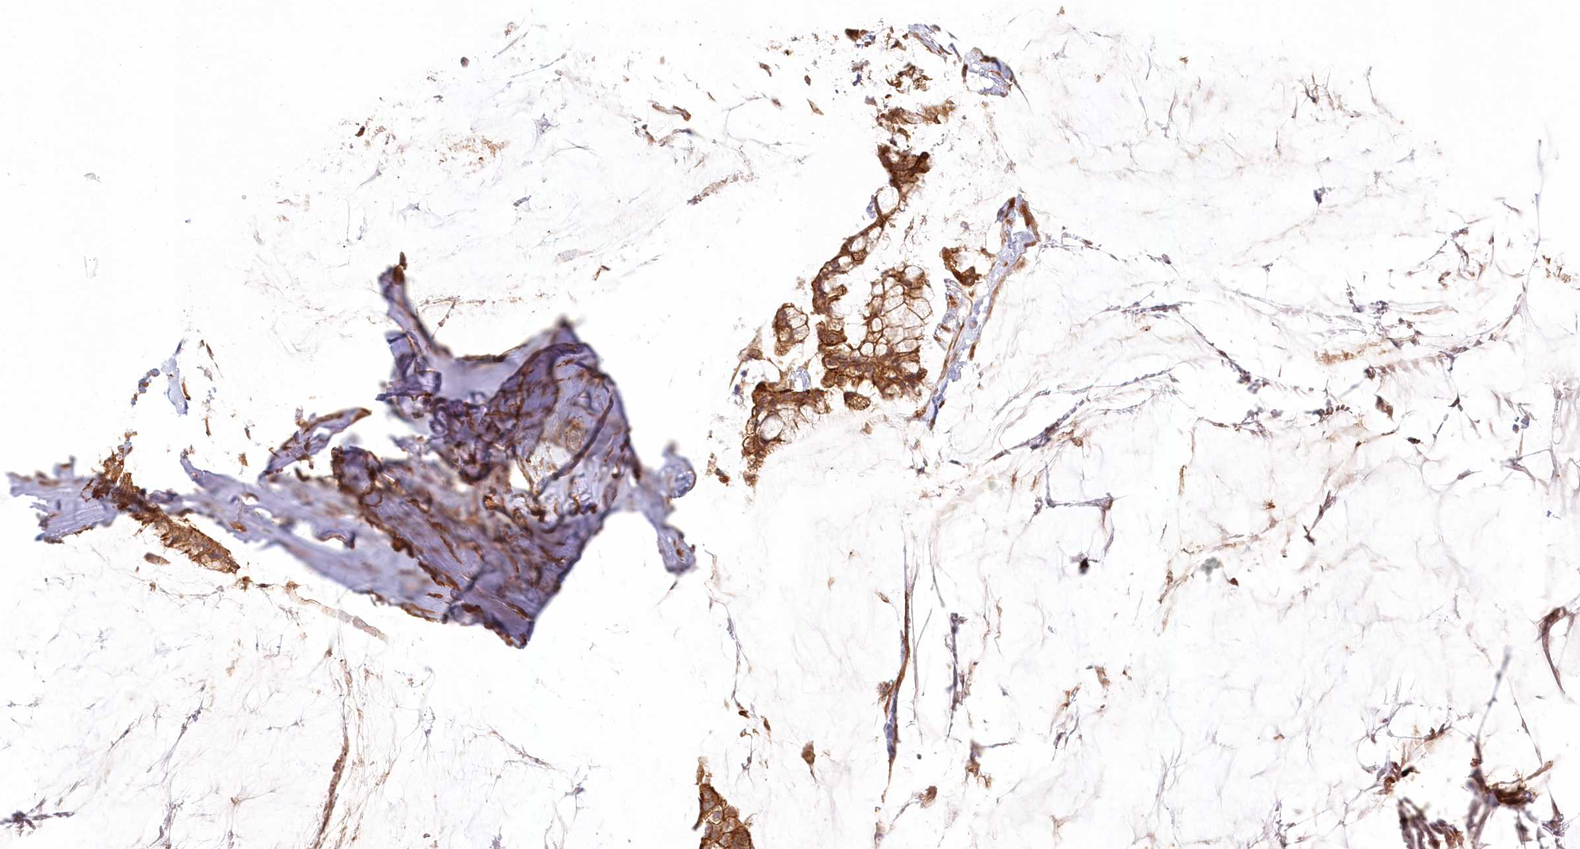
{"staining": {"intensity": "moderate", "quantity": ">75%", "location": "cytoplasmic/membranous"}, "tissue": "ovarian cancer", "cell_type": "Tumor cells", "image_type": "cancer", "snomed": [{"axis": "morphology", "description": "Cystadenocarcinoma, mucinous, NOS"}, {"axis": "topography", "description": "Ovary"}], "caption": "Brown immunohistochemical staining in mucinous cystadenocarcinoma (ovarian) displays moderate cytoplasmic/membranous staining in approximately >75% of tumor cells.", "gene": "KIAA0232", "patient": {"sex": "female", "age": 39}}